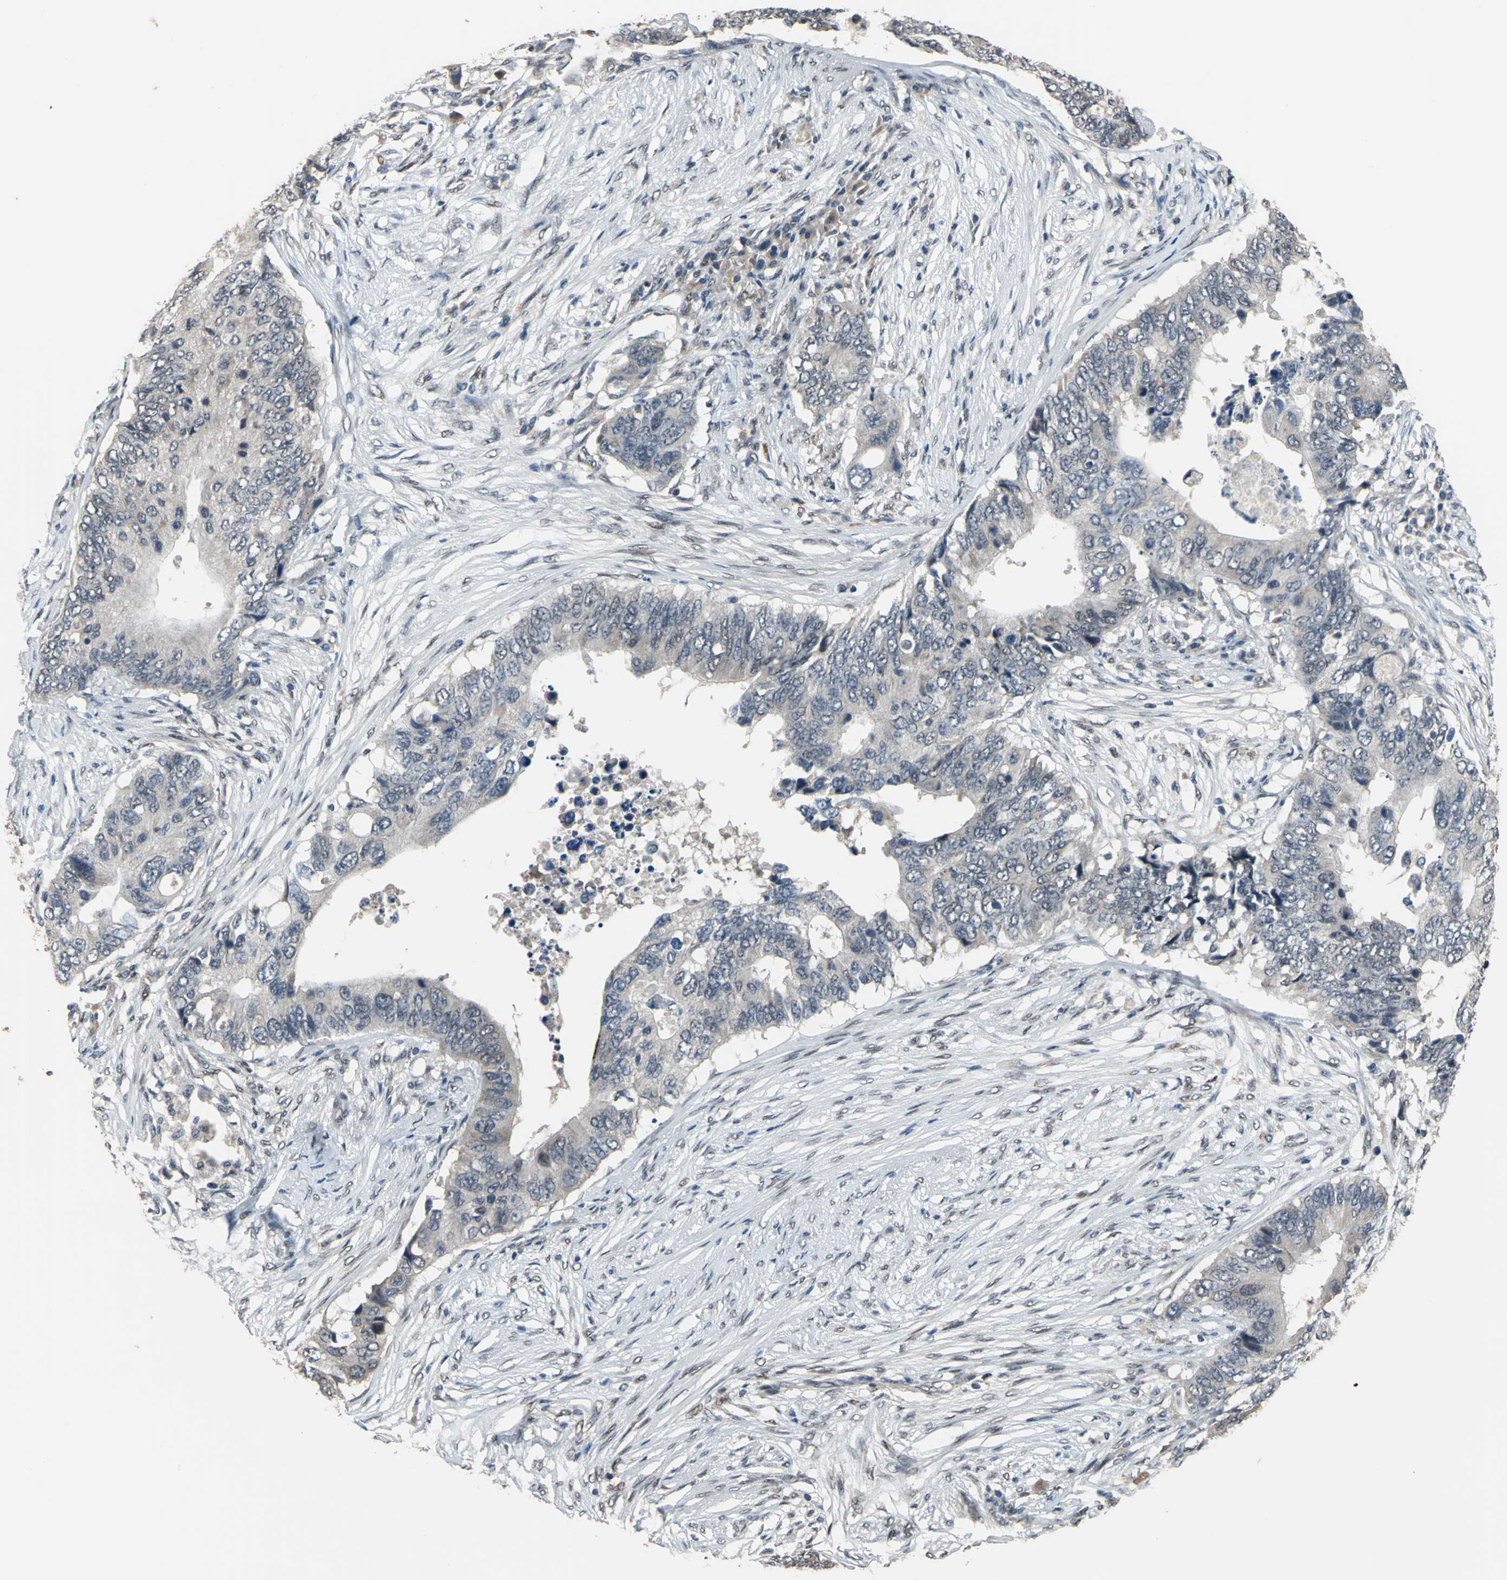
{"staining": {"intensity": "weak", "quantity": "<25%", "location": "cytoplasmic/membranous,nuclear"}, "tissue": "colorectal cancer", "cell_type": "Tumor cells", "image_type": "cancer", "snomed": [{"axis": "morphology", "description": "Adenocarcinoma, NOS"}, {"axis": "topography", "description": "Colon"}], "caption": "High magnification brightfield microscopy of colorectal cancer stained with DAB (3,3'-diaminobenzidine) (brown) and counterstained with hematoxylin (blue): tumor cells show no significant positivity. (Brightfield microscopy of DAB (3,3'-diaminobenzidine) immunohistochemistry (IHC) at high magnification).", "gene": "ELF2", "patient": {"sex": "male", "age": 71}}